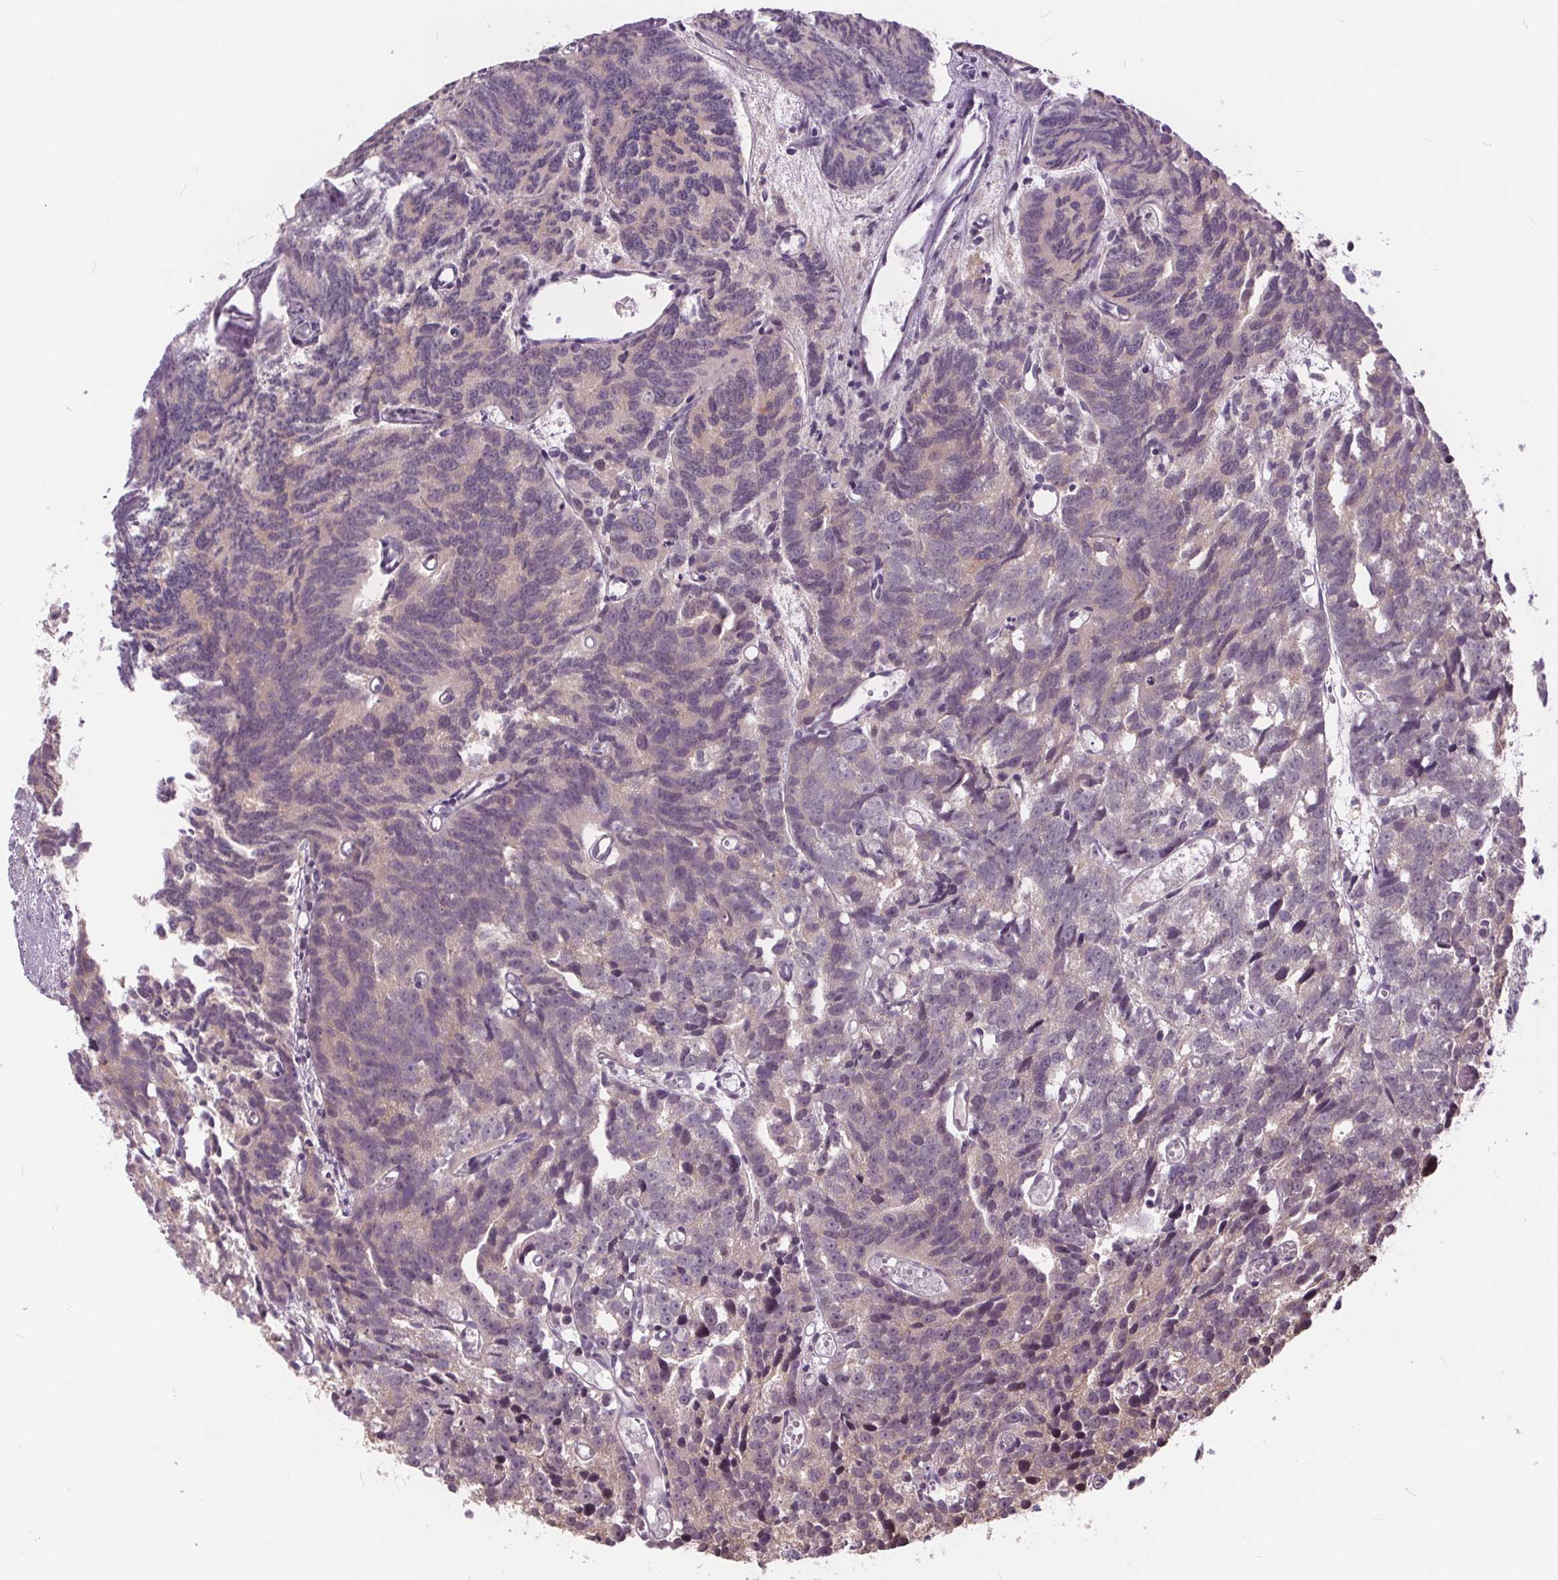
{"staining": {"intensity": "weak", "quantity": "<25%", "location": "cytoplasmic/membranous"}, "tissue": "prostate cancer", "cell_type": "Tumor cells", "image_type": "cancer", "snomed": [{"axis": "morphology", "description": "Adenocarcinoma, High grade"}, {"axis": "topography", "description": "Prostate"}], "caption": "An image of human prostate high-grade adenocarcinoma is negative for staining in tumor cells.", "gene": "HIF1AN", "patient": {"sex": "male", "age": 77}}